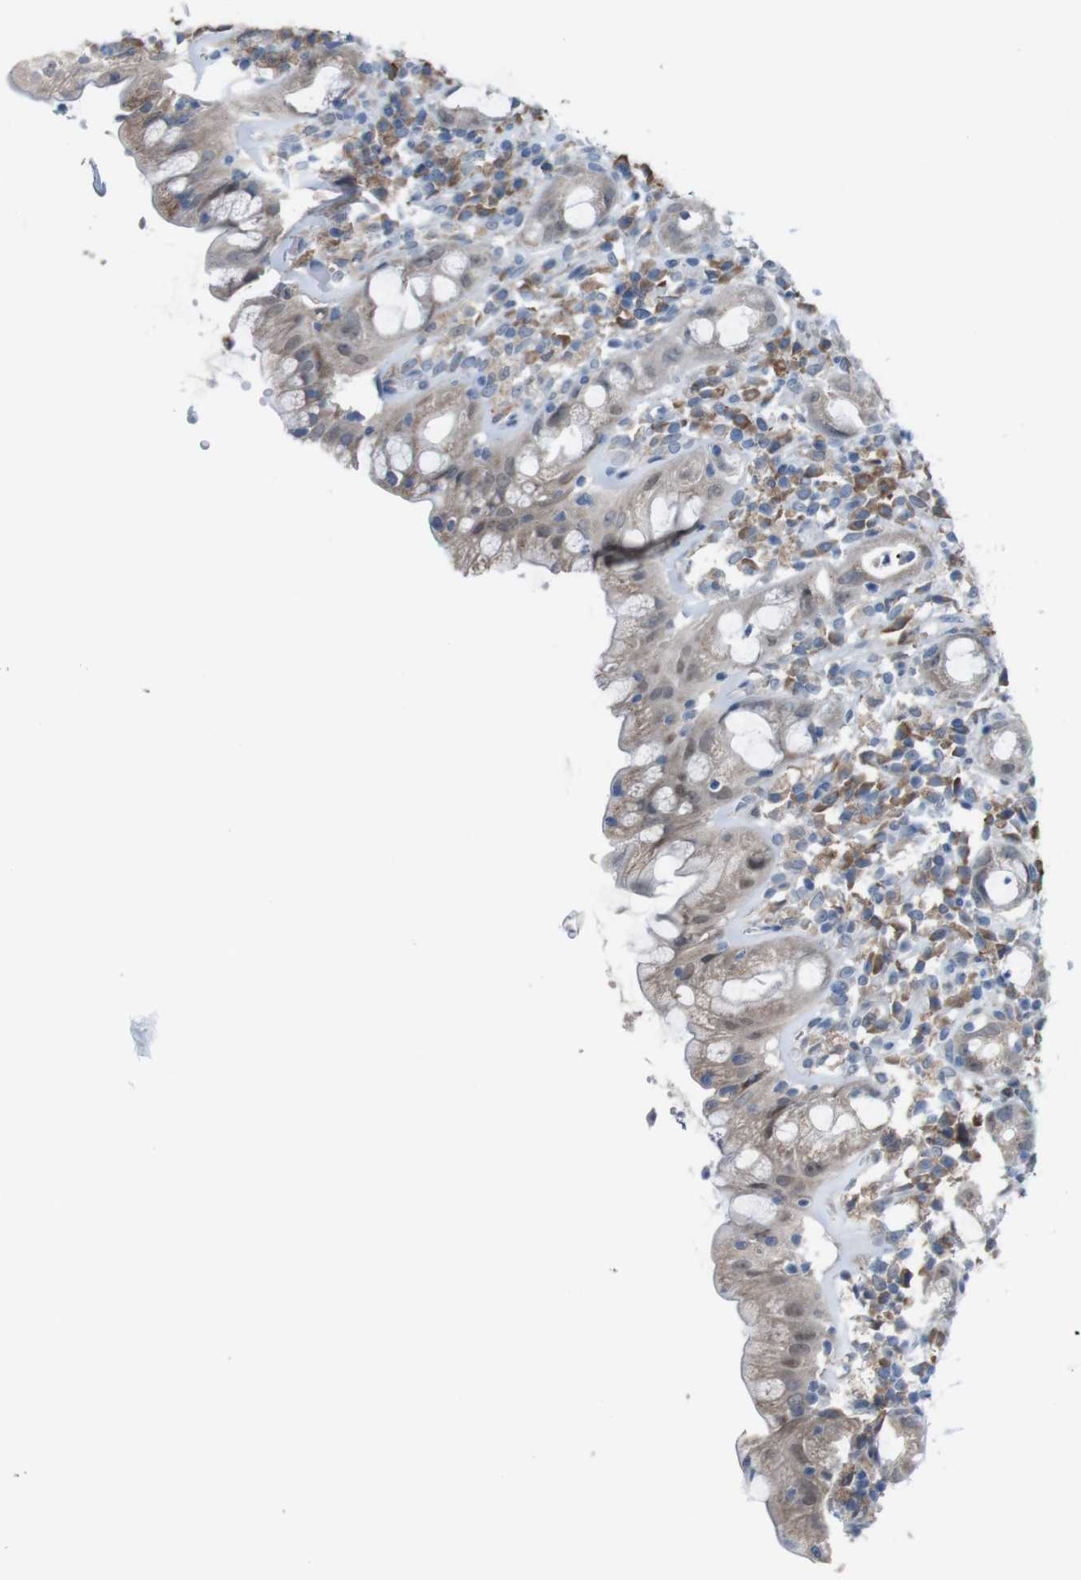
{"staining": {"intensity": "weak", "quantity": "<25%", "location": "cytoplasmic/membranous"}, "tissue": "rectum", "cell_type": "Glandular cells", "image_type": "normal", "snomed": [{"axis": "morphology", "description": "Normal tissue, NOS"}, {"axis": "topography", "description": "Rectum"}], "caption": "Immunohistochemistry of benign human rectum shows no expression in glandular cells.", "gene": "CDH22", "patient": {"sex": "male", "age": 44}}